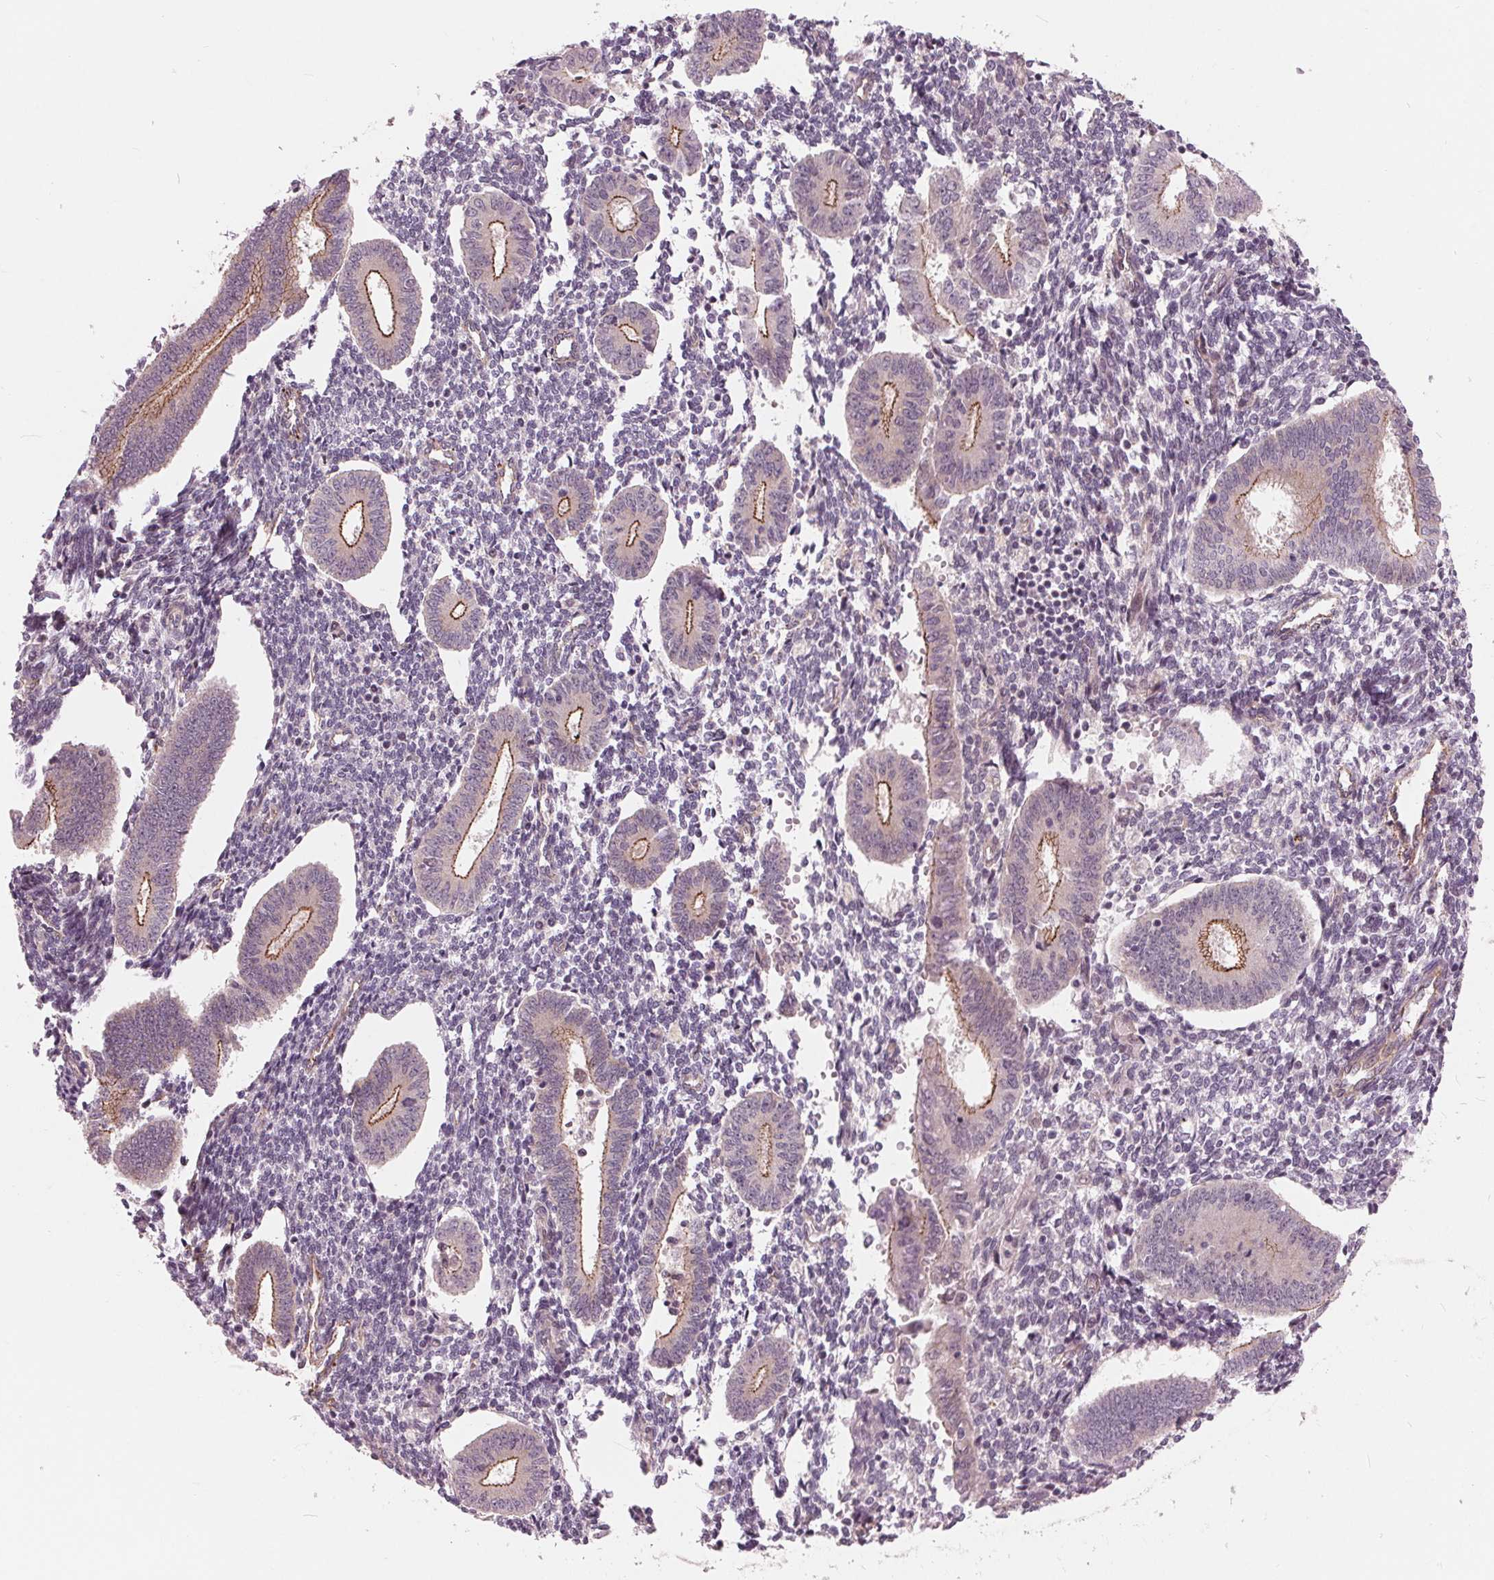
{"staining": {"intensity": "negative", "quantity": "none", "location": "none"}, "tissue": "endometrium", "cell_type": "Cells in endometrial stroma", "image_type": "normal", "snomed": [{"axis": "morphology", "description": "Normal tissue, NOS"}, {"axis": "topography", "description": "Endometrium"}], "caption": "This is a image of IHC staining of normal endometrium, which shows no positivity in cells in endometrial stroma. (Stains: DAB immunohistochemistry (IHC) with hematoxylin counter stain, Microscopy: brightfield microscopy at high magnification).", "gene": "TXNIP", "patient": {"sex": "female", "age": 40}}